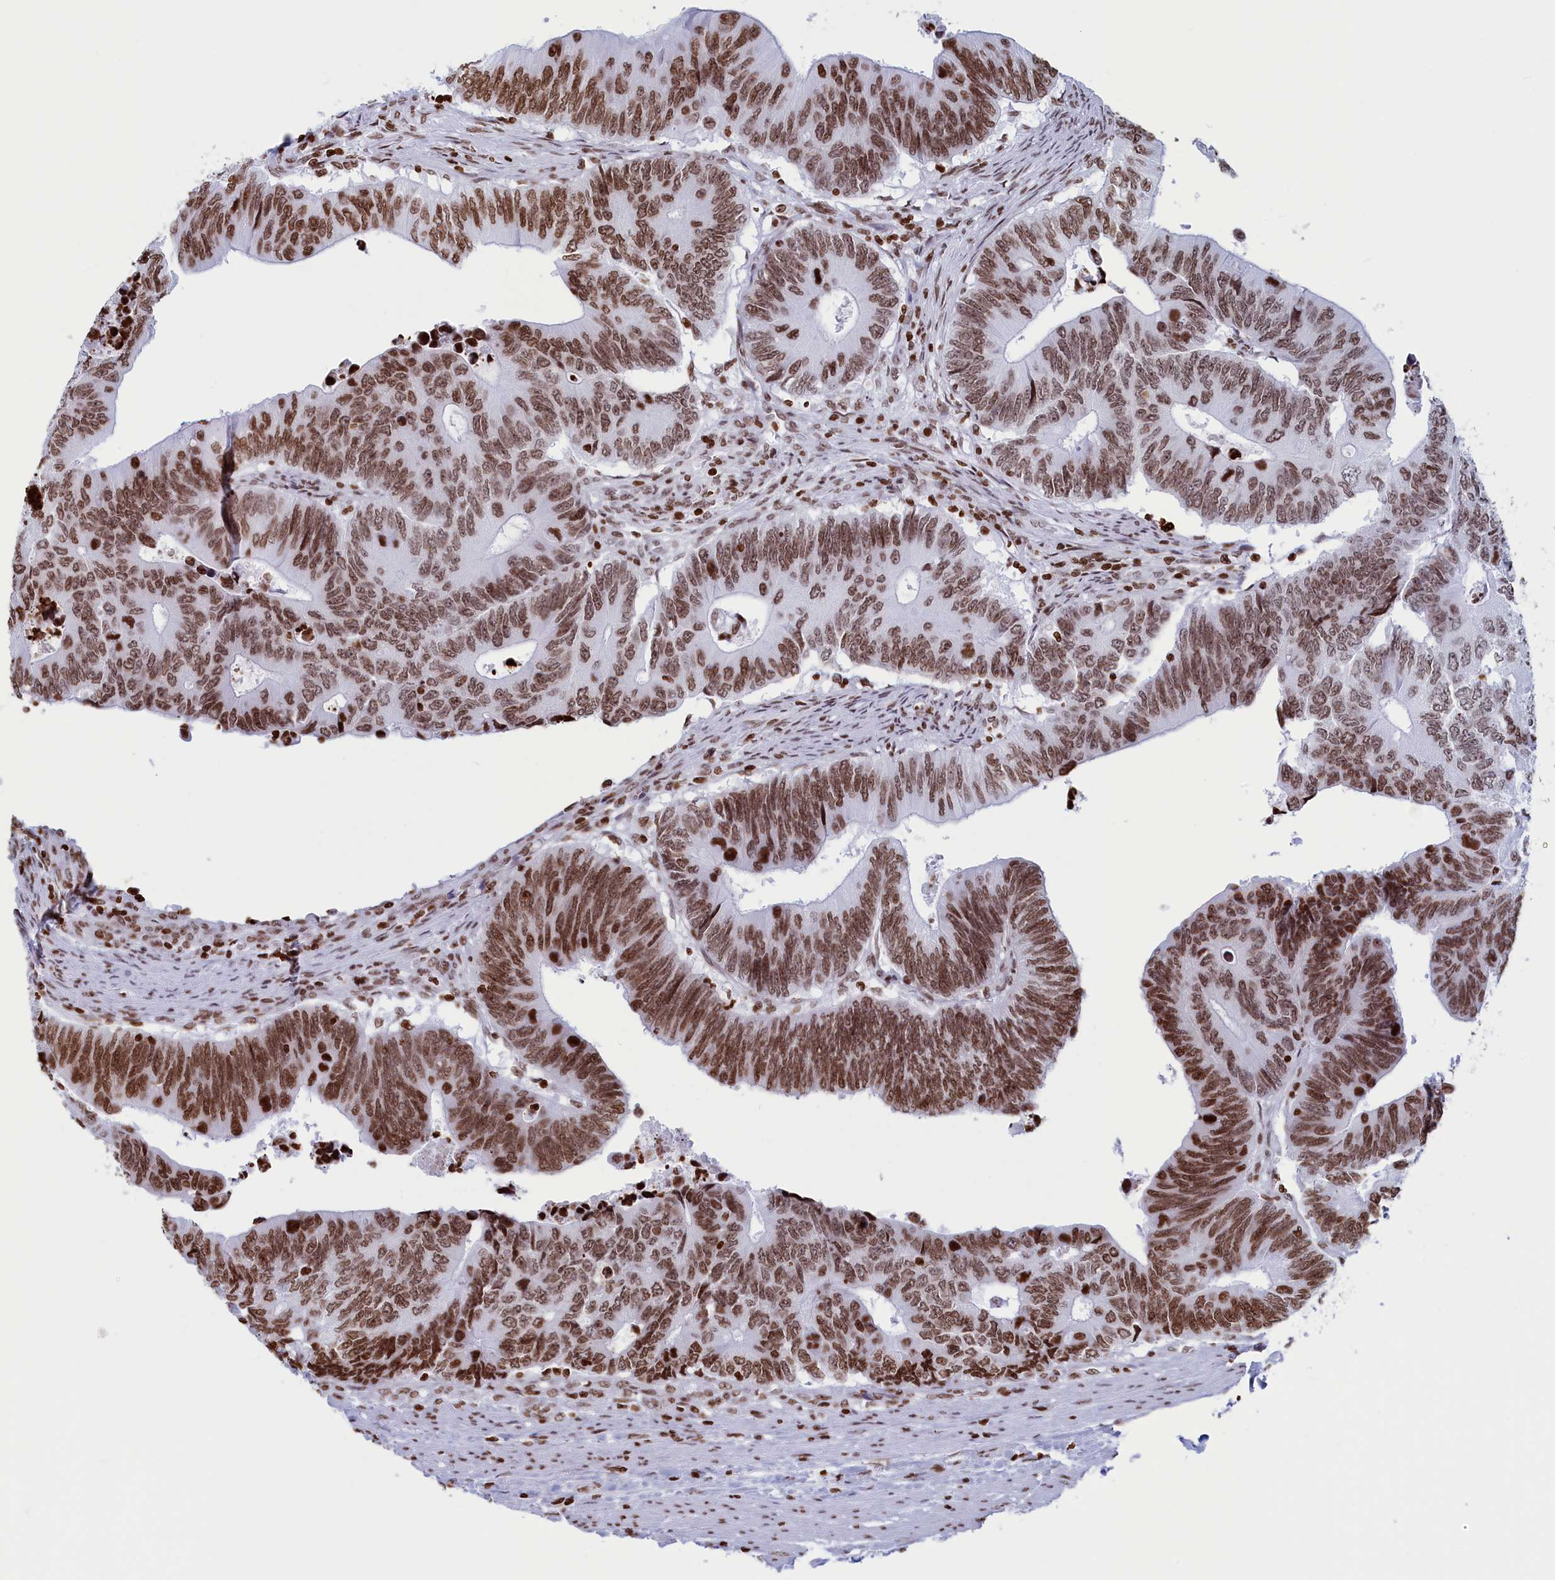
{"staining": {"intensity": "moderate", "quantity": ">75%", "location": "nuclear"}, "tissue": "colorectal cancer", "cell_type": "Tumor cells", "image_type": "cancer", "snomed": [{"axis": "morphology", "description": "Adenocarcinoma, NOS"}, {"axis": "topography", "description": "Colon"}], "caption": "About >75% of tumor cells in human colorectal cancer (adenocarcinoma) exhibit moderate nuclear protein staining as visualized by brown immunohistochemical staining.", "gene": "APOBEC3A", "patient": {"sex": "male", "age": 87}}